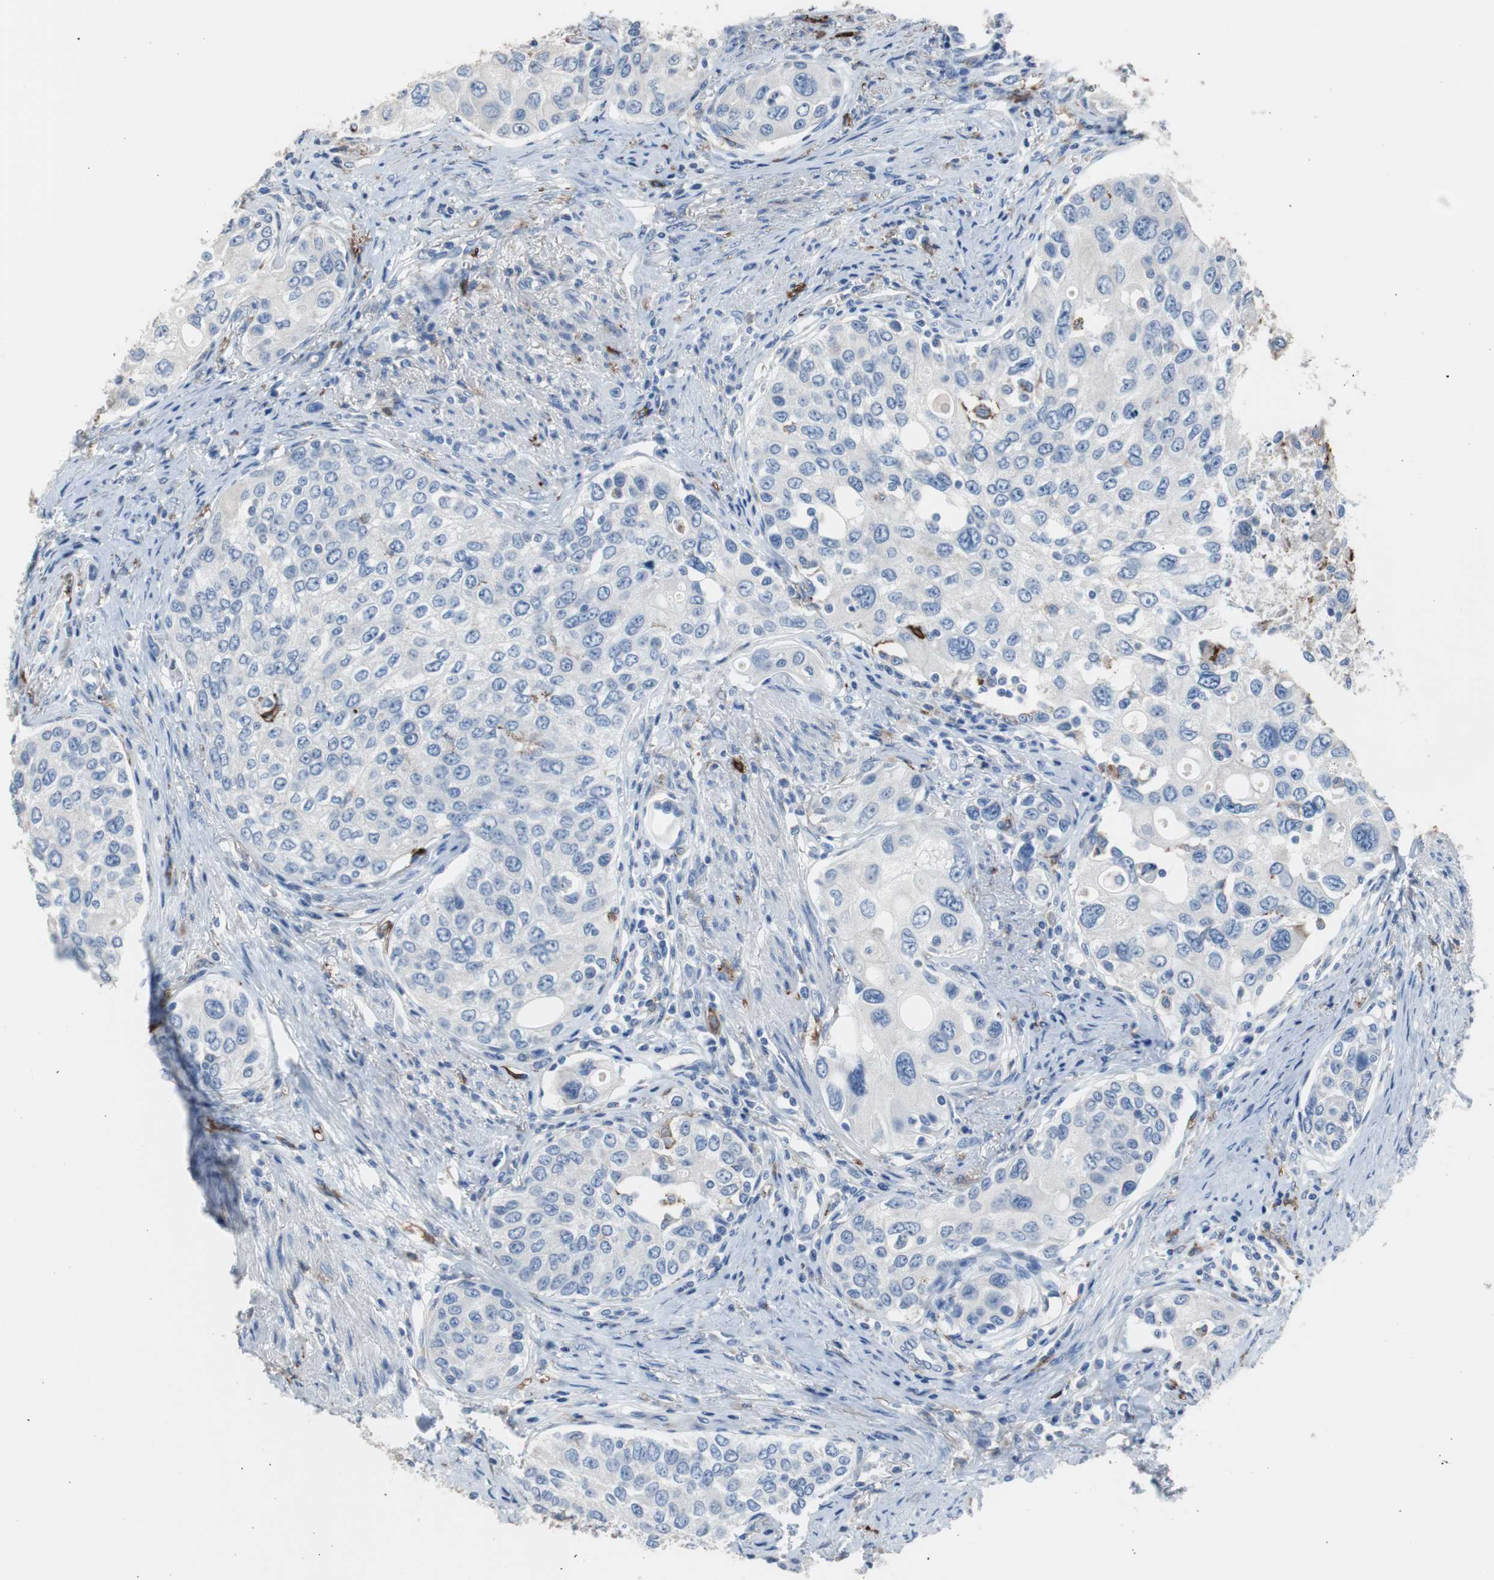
{"staining": {"intensity": "negative", "quantity": "none", "location": "none"}, "tissue": "urothelial cancer", "cell_type": "Tumor cells", "image_type": "cancer", "snomed": [{"axis": "morphology", "description": "Urothelial carcinoma, High grade"}, {"axis": "topography", "description": "Urinary bladder"}], "caption": "Immunohistochemical staining of urothelial carcinoma (high-grade) displays no significant expression in tumor cells.", "gene": "FCGR2B", "patient": {"sex": "female", "age": 56}}